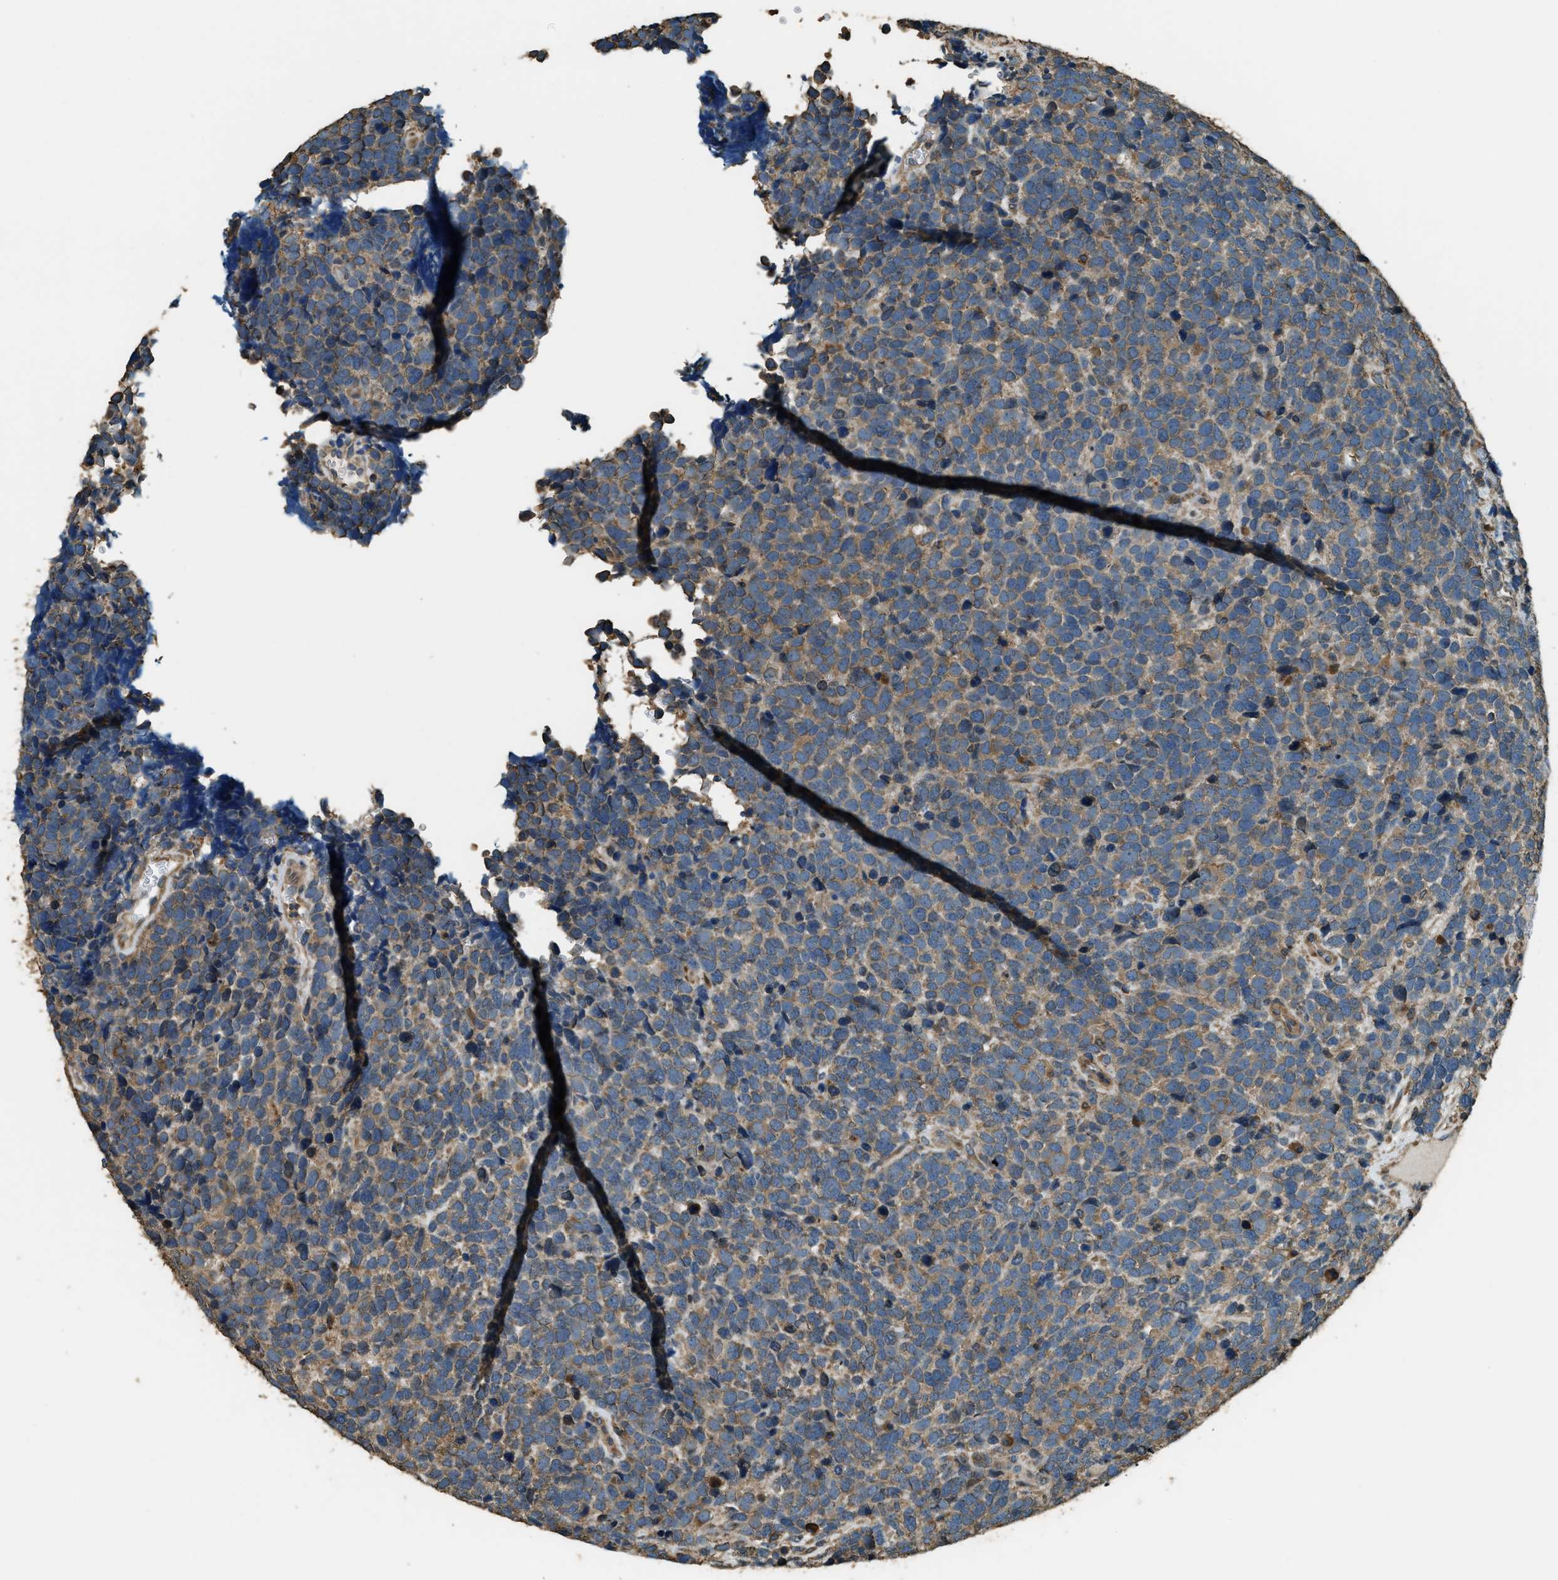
{"staining": {"intensity": "moderate", "quantity": ">75%", "location": "cytoplasmic/membranous"}, "tissue": "urothelial cancer", "cell_type": "Tumor cells", "image_type": "cancer", "snomed": [{"axis": "morphology", "description": "Urothelial carcinoma, High grade"}, {"axis": "topography", "description": "Urinary bladder"}], "caption": "Brown immunohistochemical staining in urothelial cancer reveals moderate cytoplasmic/membranous staining in approximately >75% of tumor cells. (brown staining indicates protein expression, while blue staining denotes nuclei).", "gene": "ERGIC1", "patient": {"sex": "female", "age": 82}}